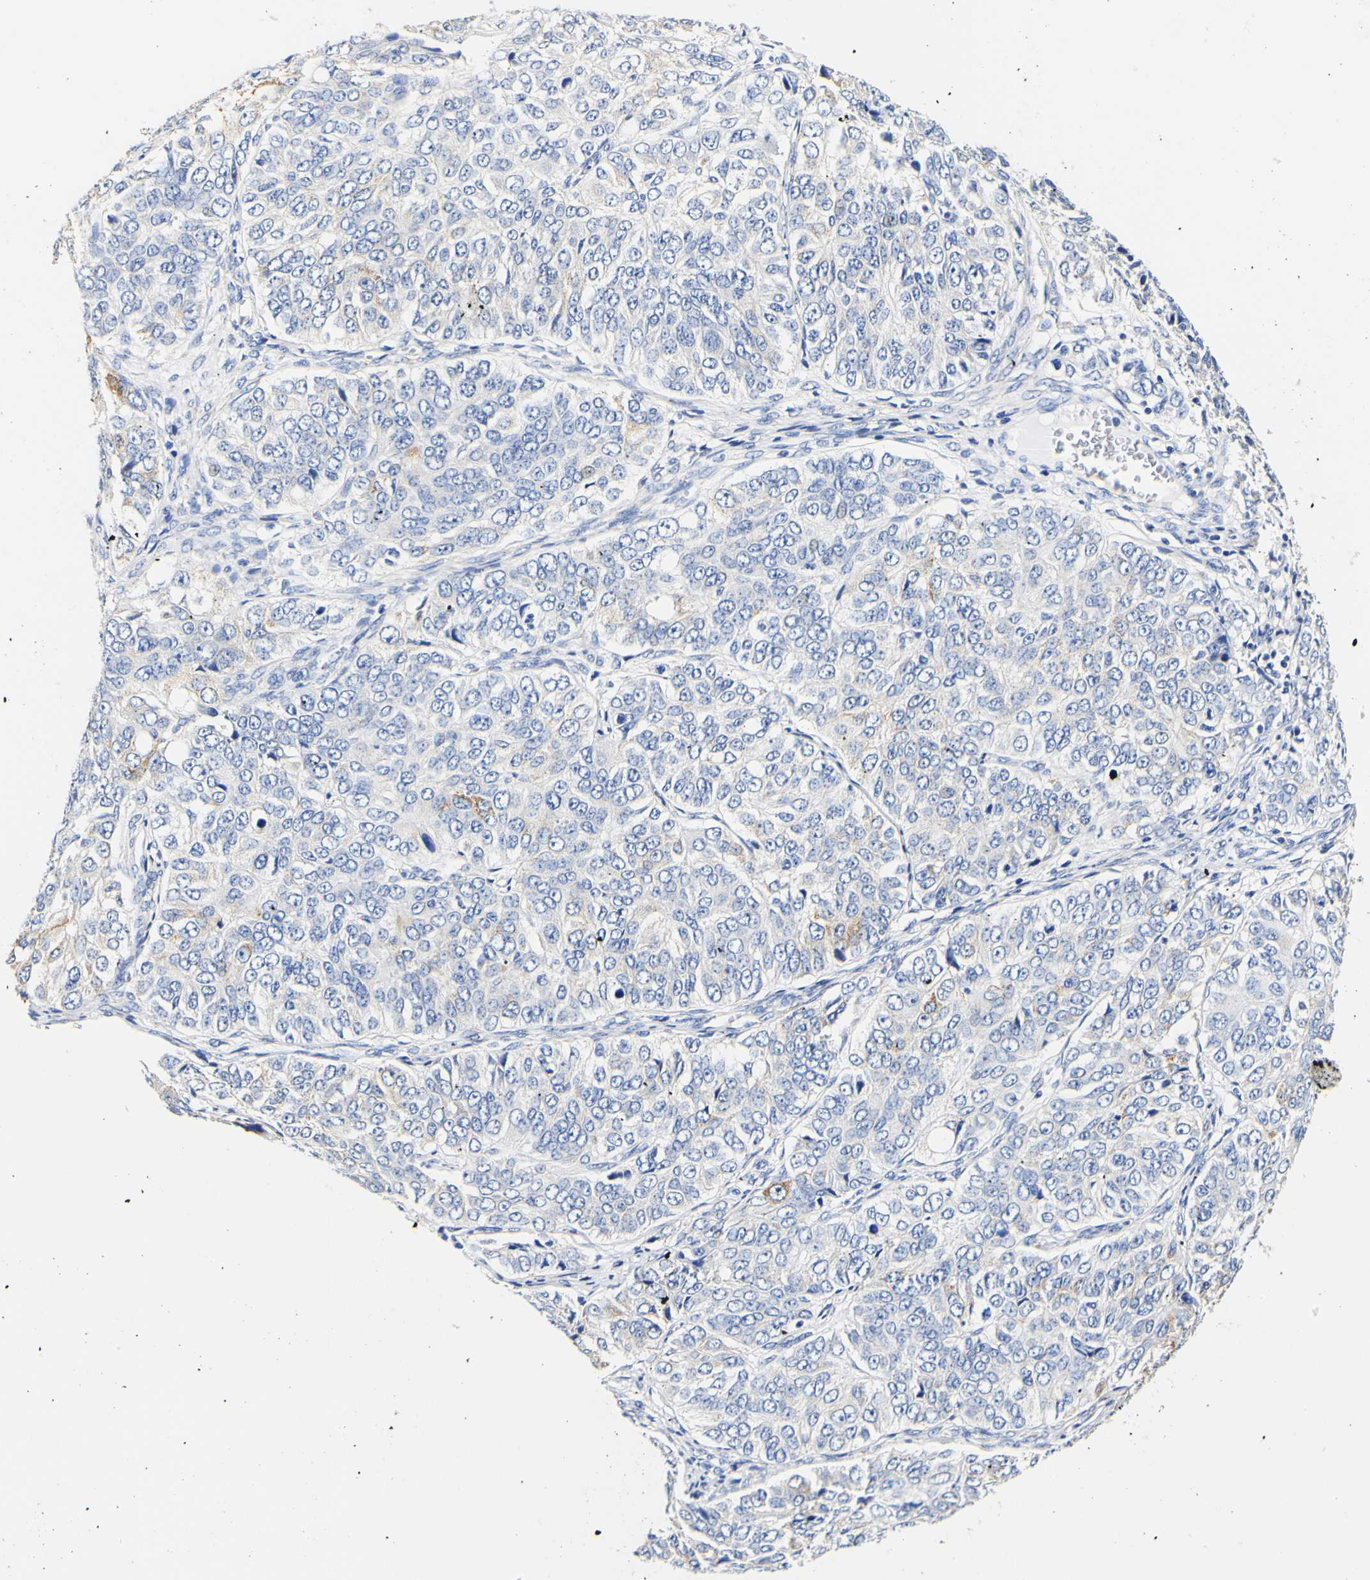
{"staining": {"intensity": "moderate", "quantity": "<25%", "location": "cytoplasmic/membranous"}, "tissue": "ovarian cancer", "cell_type": "Tumor cells", "image_type": "cancer", "snomed": [{"axis": "morphology", "description": "Carcinoma, endometroid"}, {"axis": "topography", "description": "Ovary"}], "caption": "This is a photomicrograph of immunohistochemistry (IHC) staining of ovarian cancer (endometroid carcinoma), which shows moderate positivity in the cytoplasmic/membranous of tumor cells.", "gene": "CAMK4", "patient": {"sex": "female", "age": 51}}